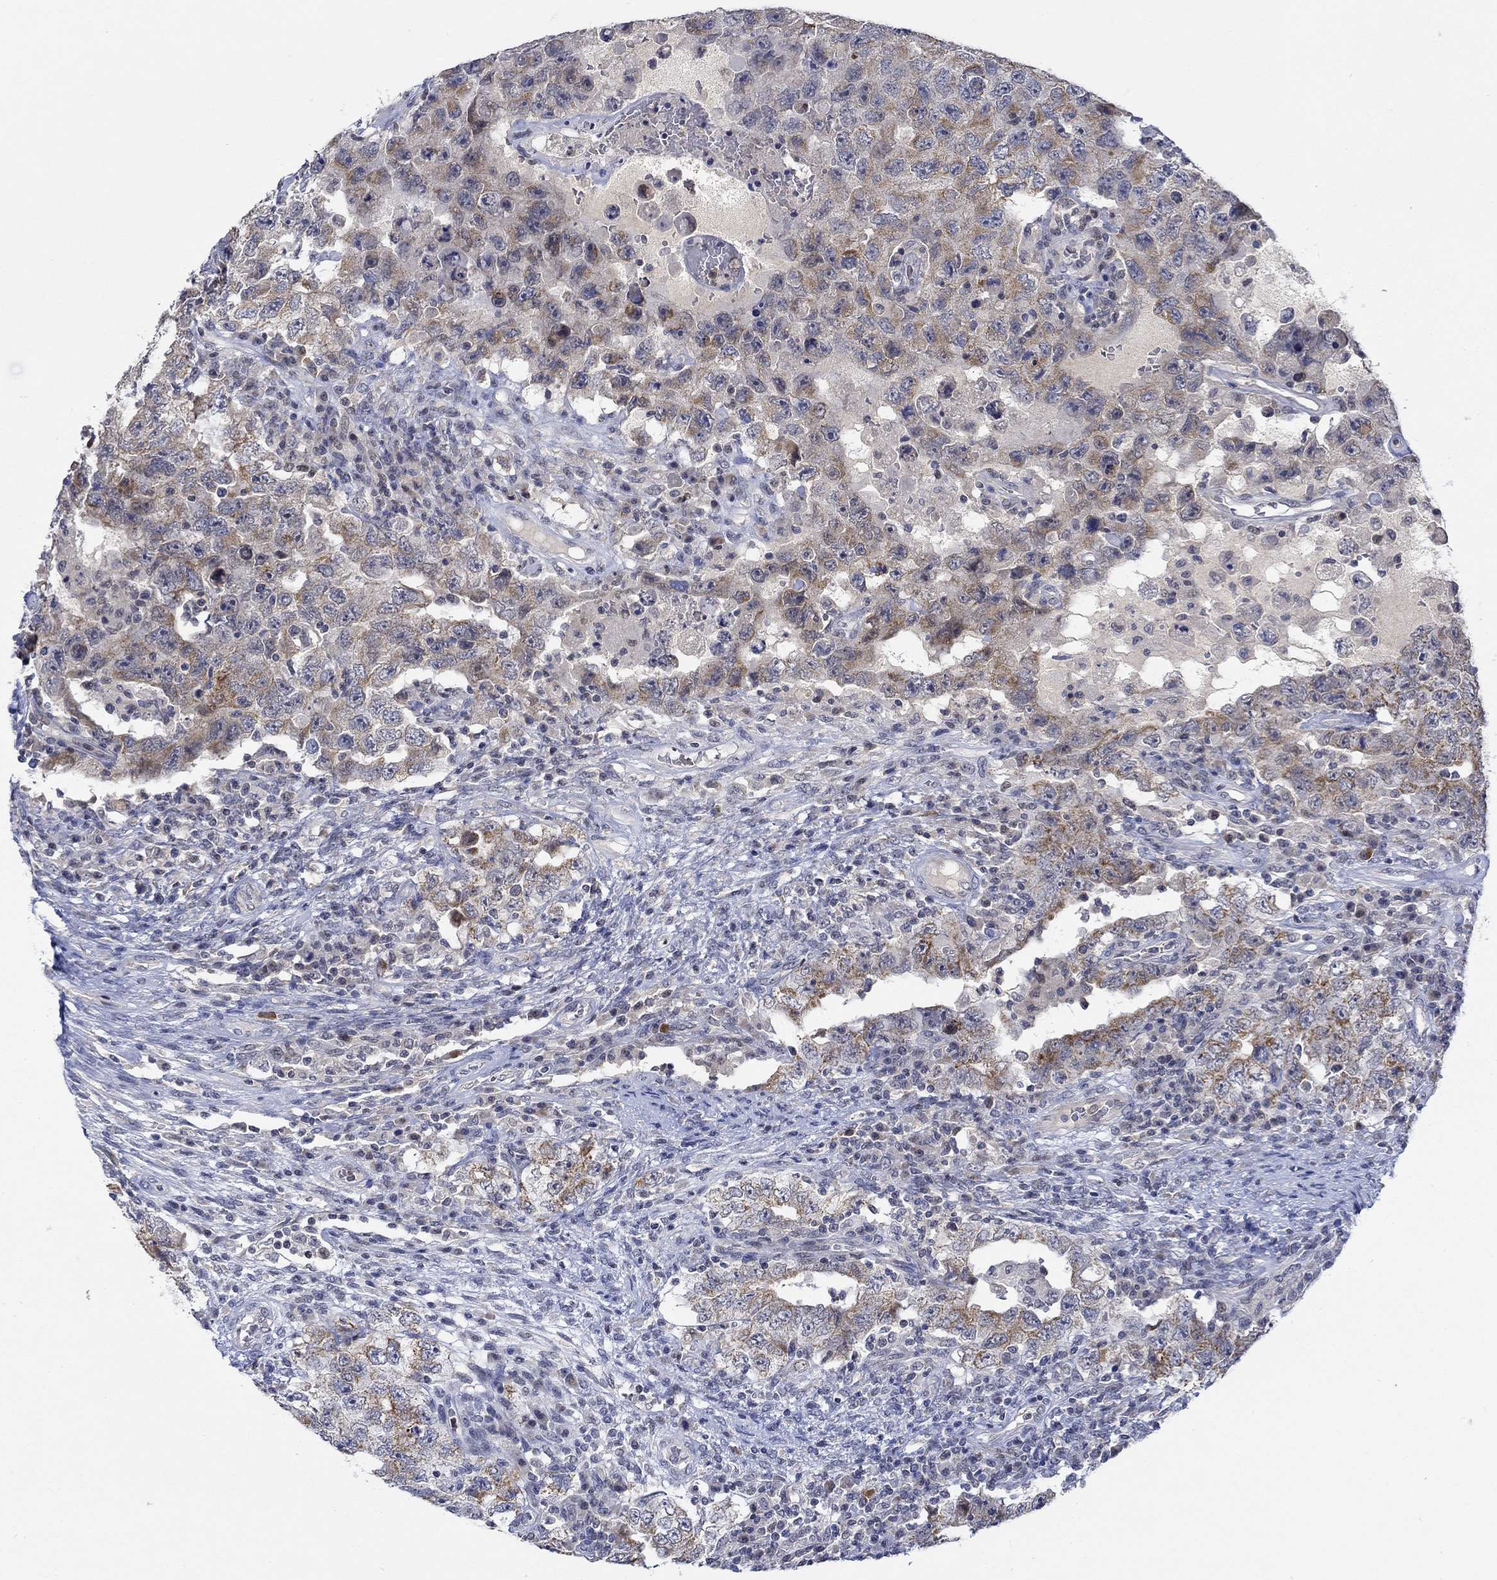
{"staining": {"intensity": "moderate", "quantity": "25%-75%", "location": "cytoplasmic/membranous"}, "tissue": "testis cancer", "cell_type": "Tumor cells", "image_type": "cancer", "snomed": [{"axis": "morphology", "description": "Carcinoma, Embryonal, NOS"}, {"axis": "topography", "description": "Testis"}], "caption": "Immunohistochemical staining of human testis embryonal carcinoma shows medium levels of moderate cytoplasmic/membranous positivity in about 25%-75% of tumor cells. Using DAB (3,3'-diaminobenzidine) (brown) and hematoxylin (blue) stains, captured at high magnification using brightfield microscopy.", "gene": "WASF1", "patient": {"sex": "male", "age": 26}}